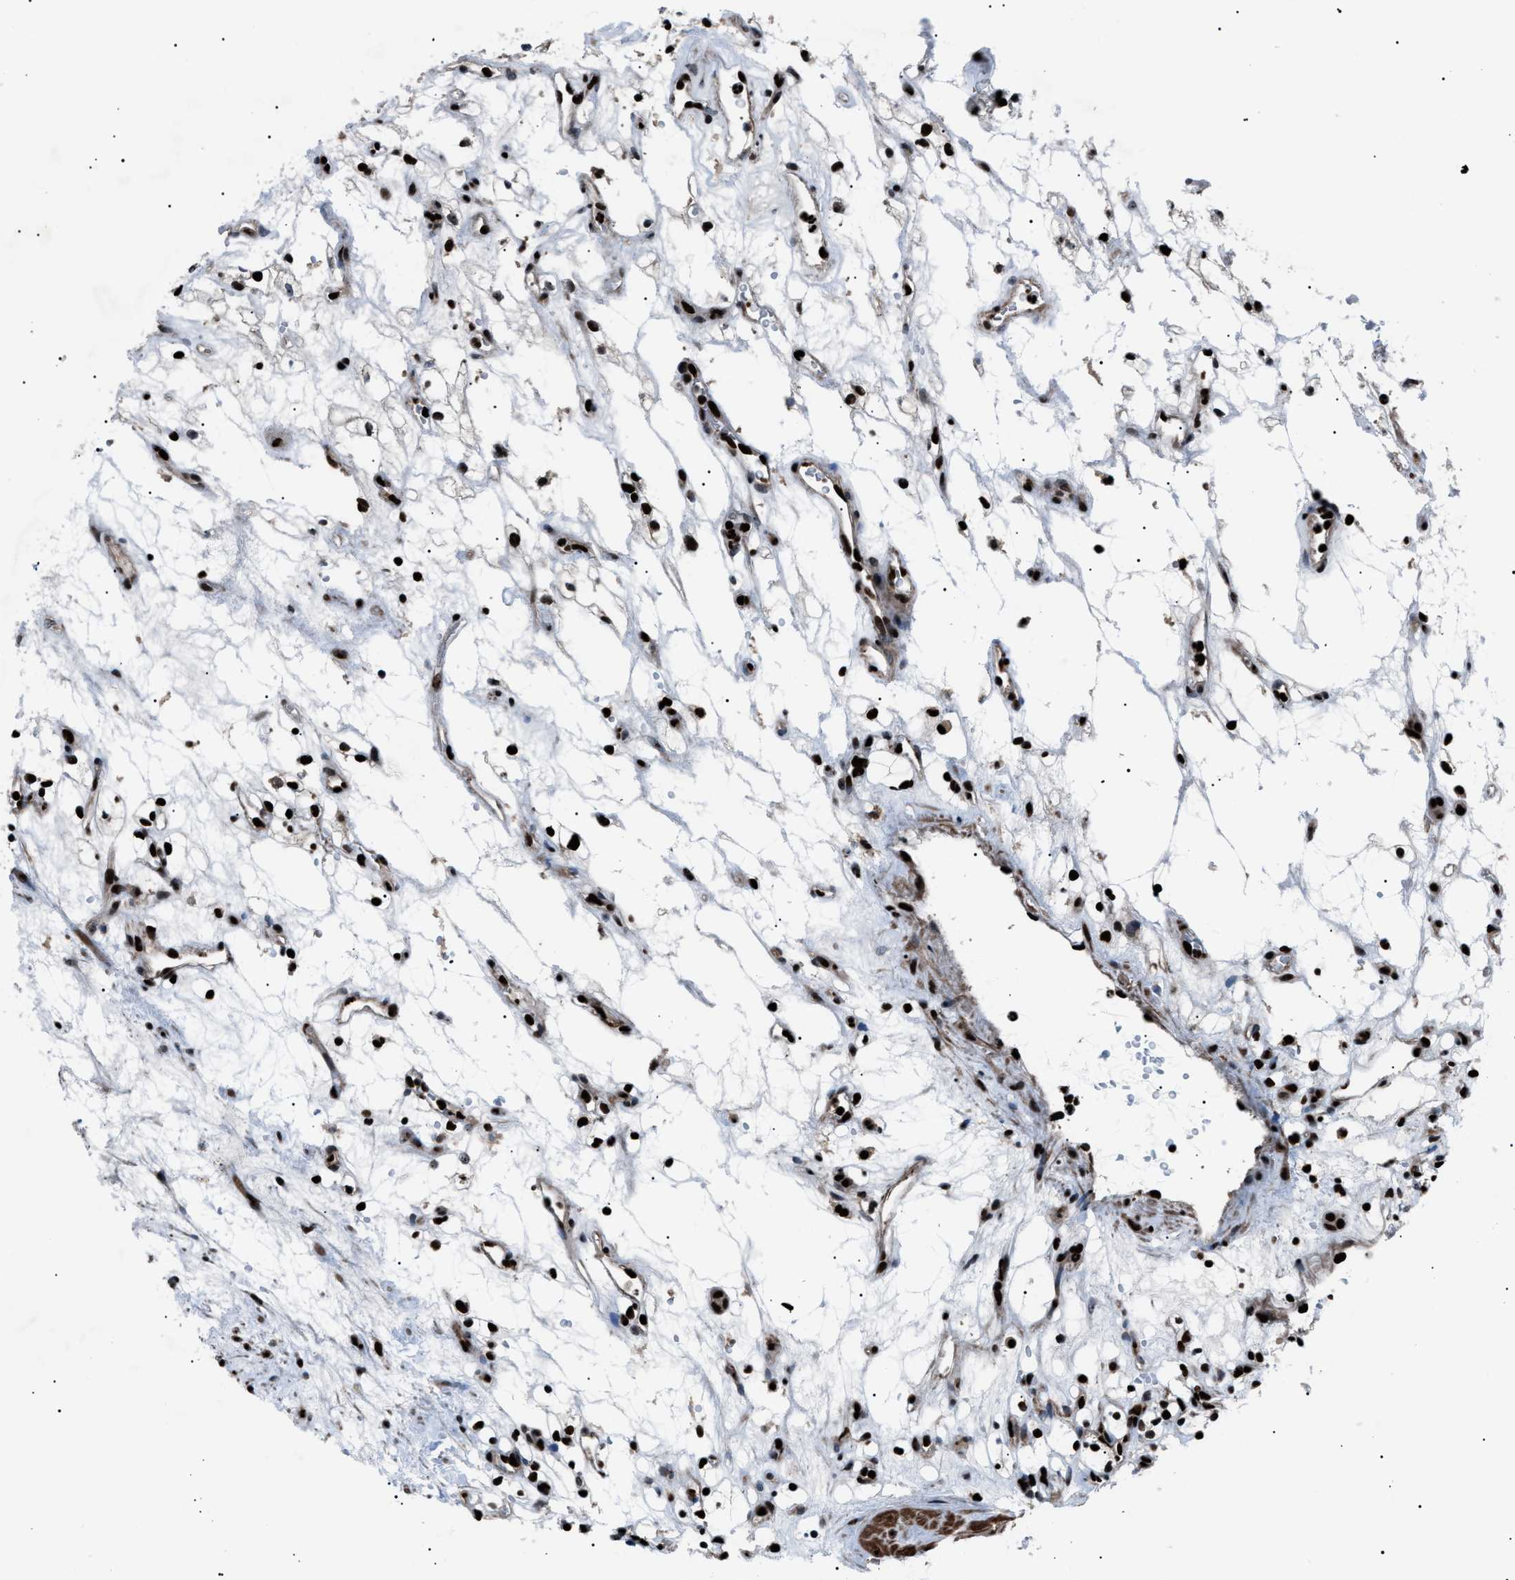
{"staining": {"intensity": "strong", "quantity": ">75%", "location": "nuclear"}, "tissue": "renal cancer", "cell_type": "Tumor cells", "image_type": "cancer", "snomed": [{"axis": "morphology", "description": "Adenocarcinoma, NOS"}, {"axis": "topography", "description": "Kidney"}], "caption": "DAB immunohistochemical staining of human adenocarcinoma (renal) shows strong nuclear protein positivity in about >75% of tumor cells.", "gene": "PRKX", "patient": {"sex": "female", "age": 60}}